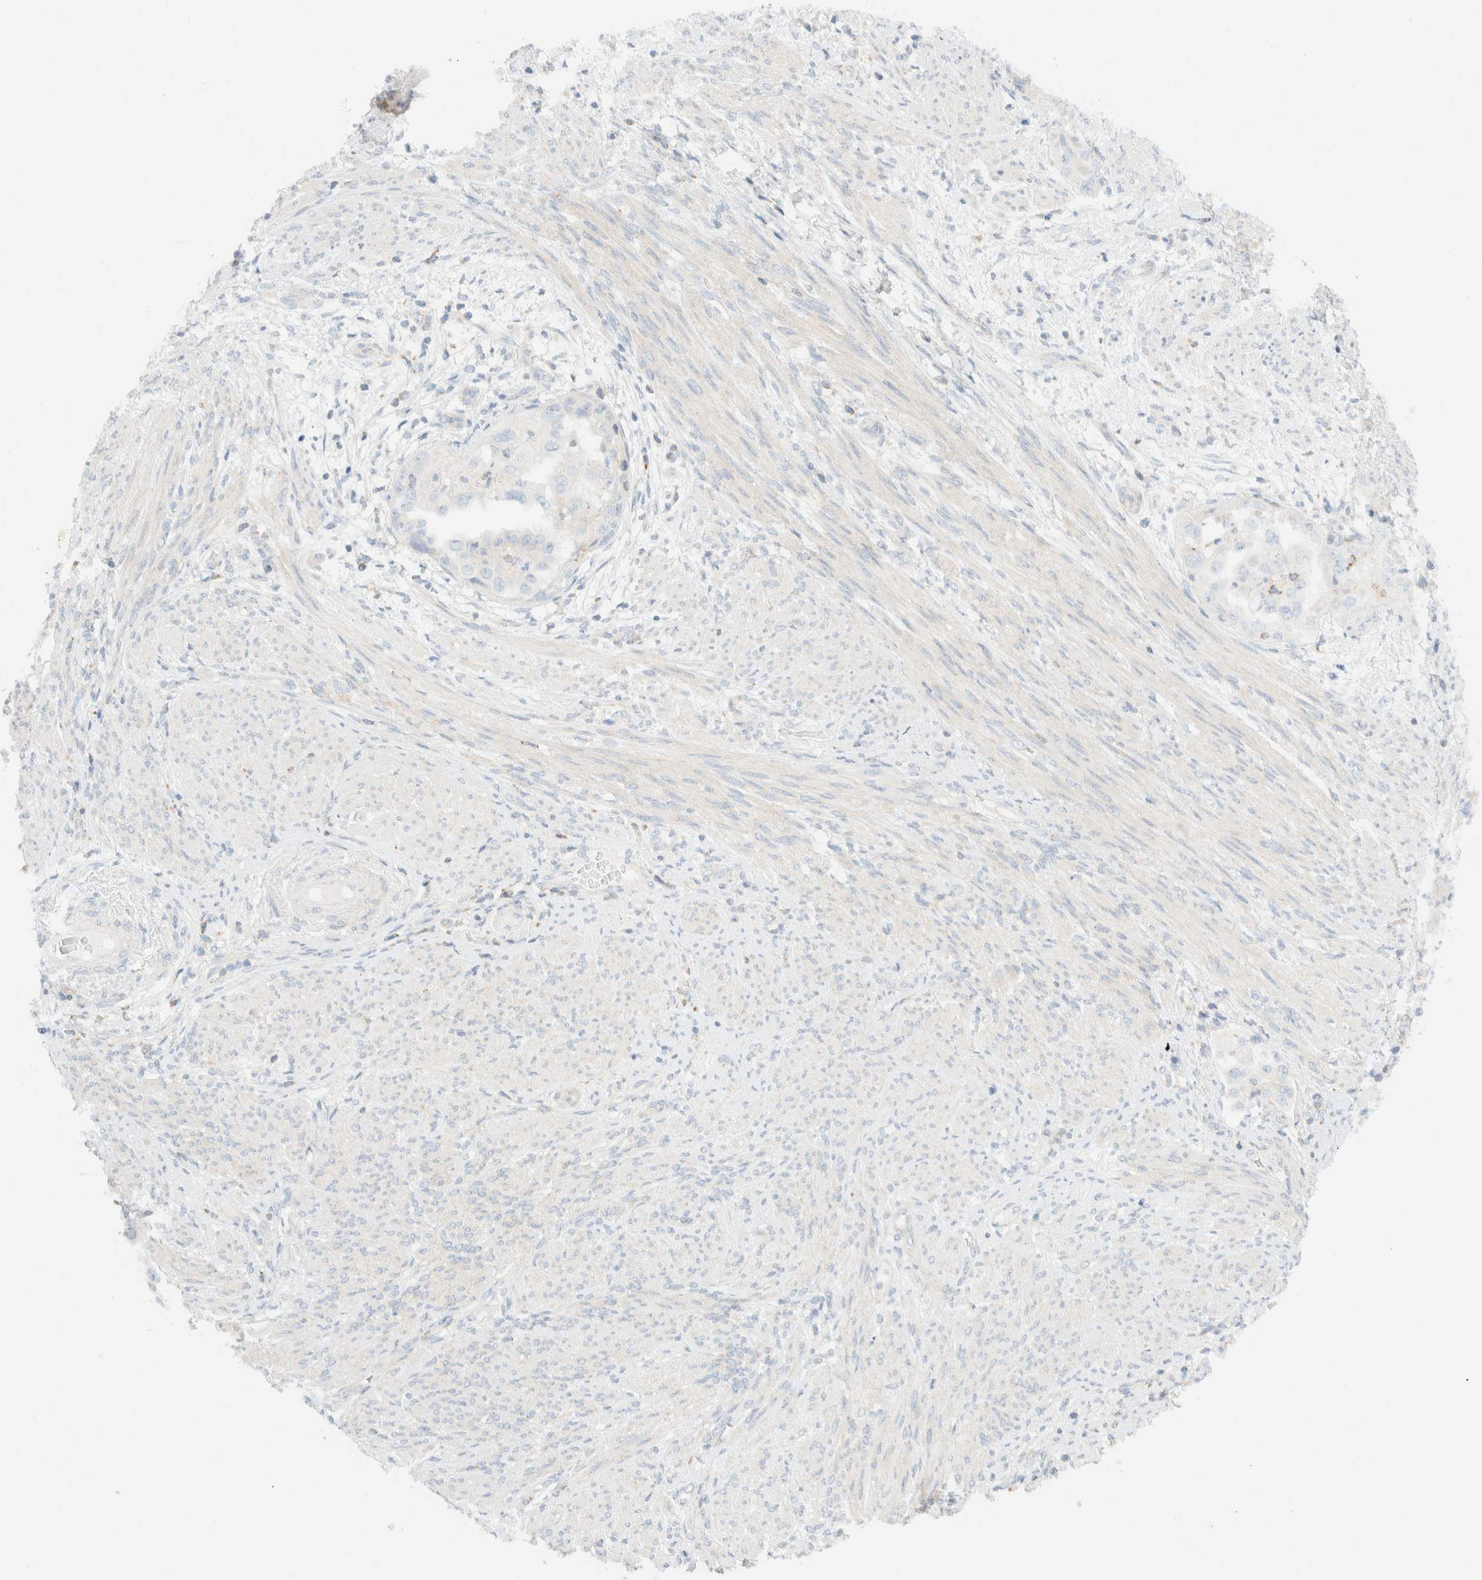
{"staining": {"intensity": "negative", "quantity": "none", "location": "none"}, "tissue": "endometrial cancer", "cell_type": "Tumor cells", "image_type": "cancer", "snomed": [{"axis": "morphology", "description": "Adenocarcinoma, NOS"}, {"axis": "topography", "description": "Endometrium"}], "caption": "IHC of endometrial cancer exhibits no positivity in tumor cells.", "gene": "SH3GLB2", "patient": {"sex": "female", "age": 85}}